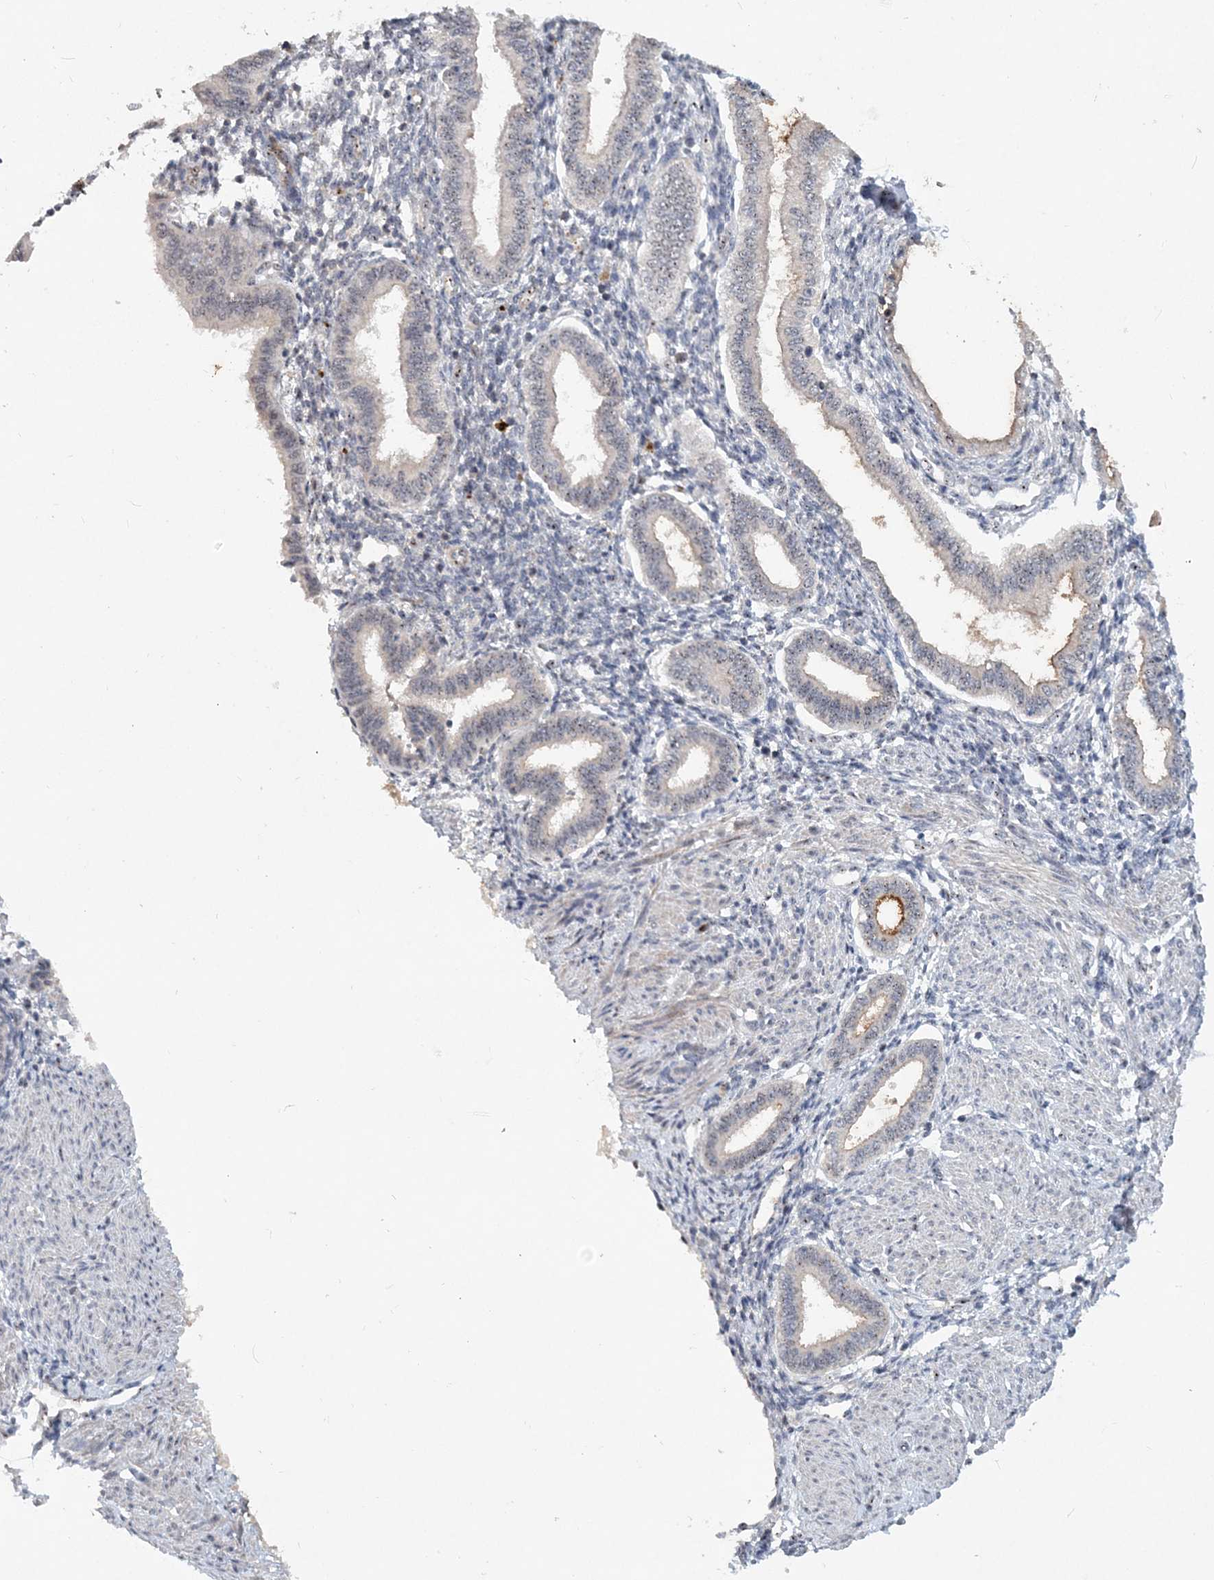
{"staining": {"intensity": "negative", "quantity": "none", "location": "none"}, "tissue": "endometrium", "cell_type": "Cells in endometrial stroma", "image_type": "normal", "snomed": [{"axis": "morphology", "description": "Normal tissue, NOS"}, {"axis": "topography", "description": "Endometrium"}], "caption": "This is a photomicrograph of IHC staining of unremarkable endometrium, which shows no staining in cells in endometrial stroma.", "gene": "GIN1", "patient": {"sex": "female", "age": 53}}